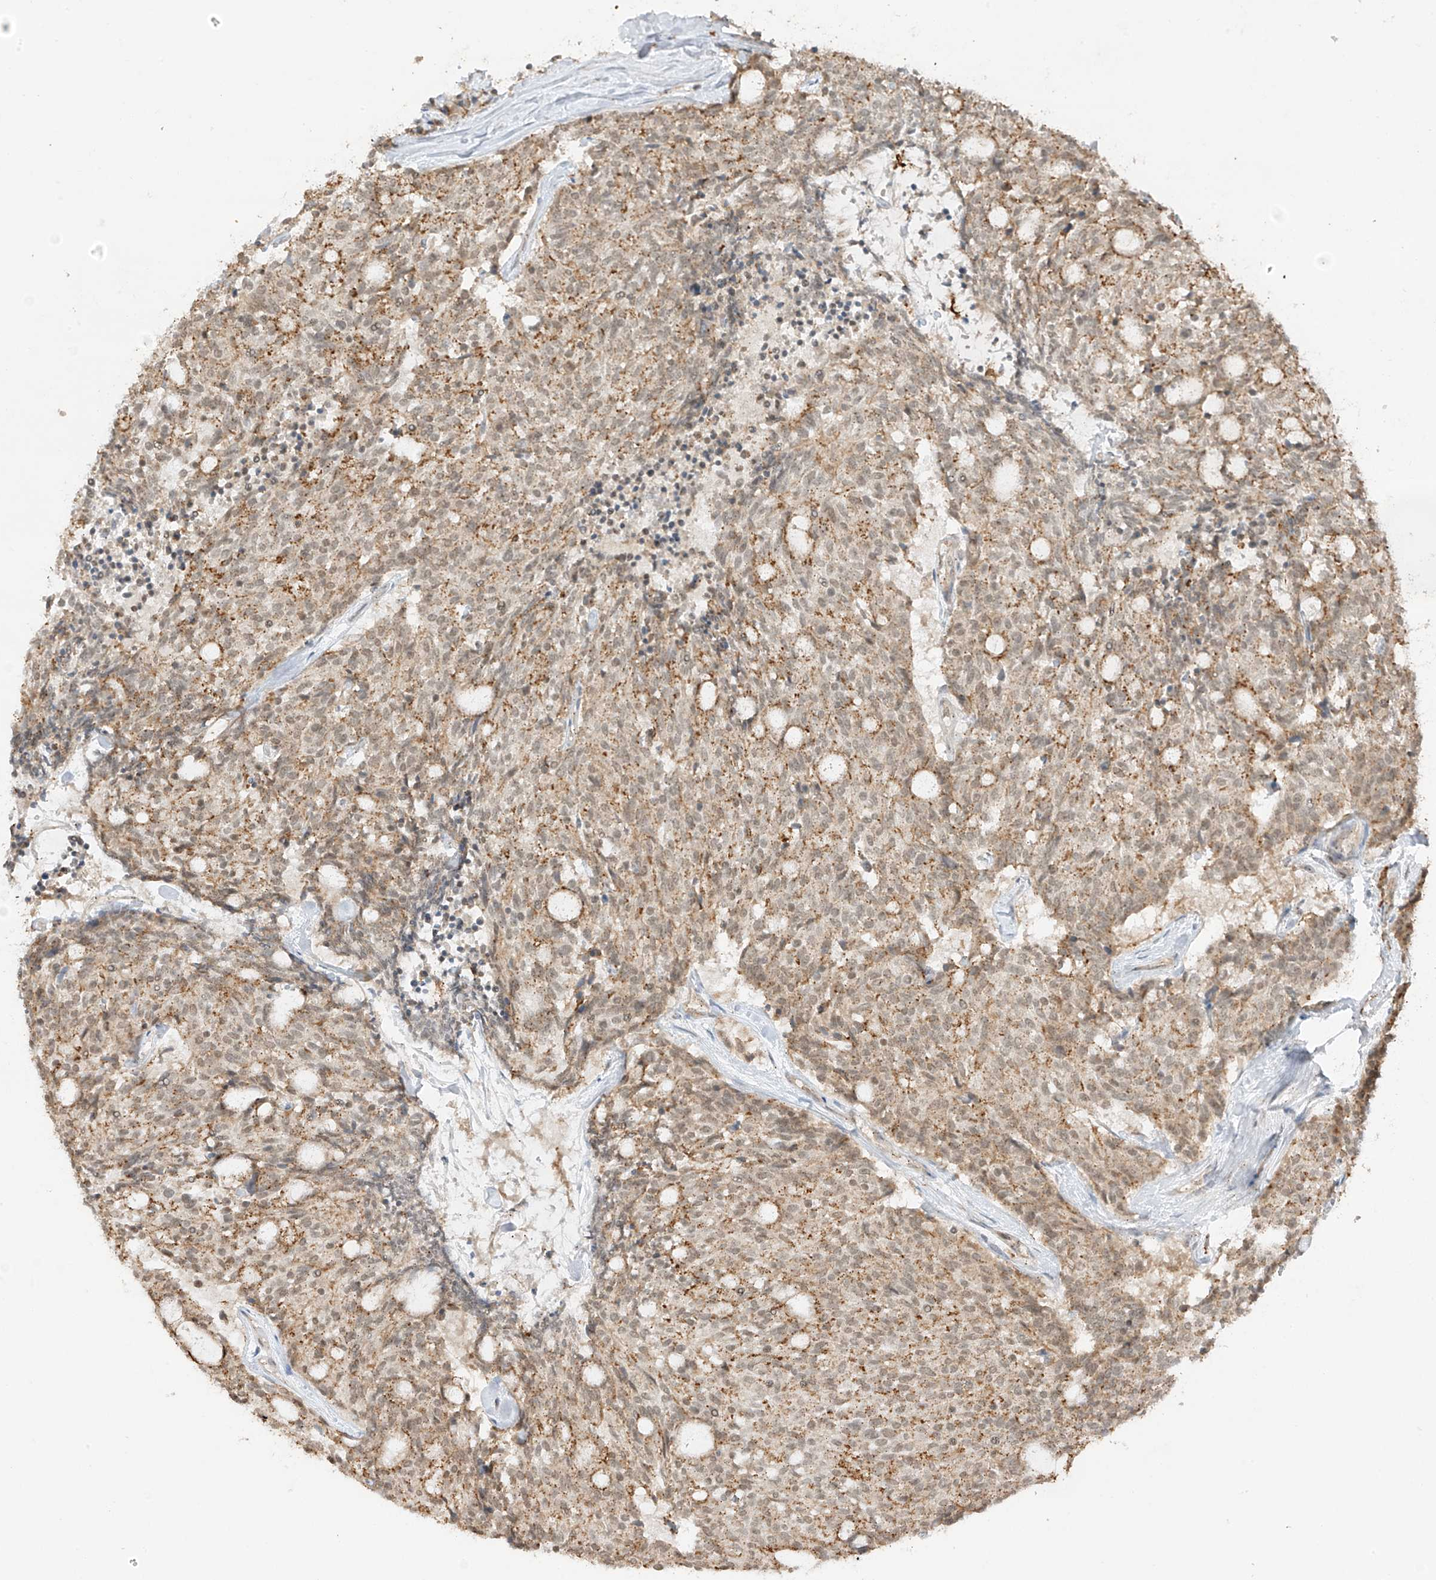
{"staining": {"intensity": "moderate", "quantity": "25%-75%", "location": "cytoplasmic/membranous"}, "tissue": "carcinoid", "cell_type": "Tumor cells", "image_type": "cancer", "snomed": [{"axis": "morphology", "description": "Carcinoid, malignant, NOS"}, {"axis": "topography", "description": "Pancreas"}], "caption": "Tumor cells exhibit medium levels of moderate cytoplasmic/membranous expression in about 25%-75% of cells in human carcinoid. Using DAB (brown) and hematoxylin (blue) stains, captured at high magnification using brightfield microscopy.", "gene": "N4BP3", "patient": {"sex": "female", "age": 54}}